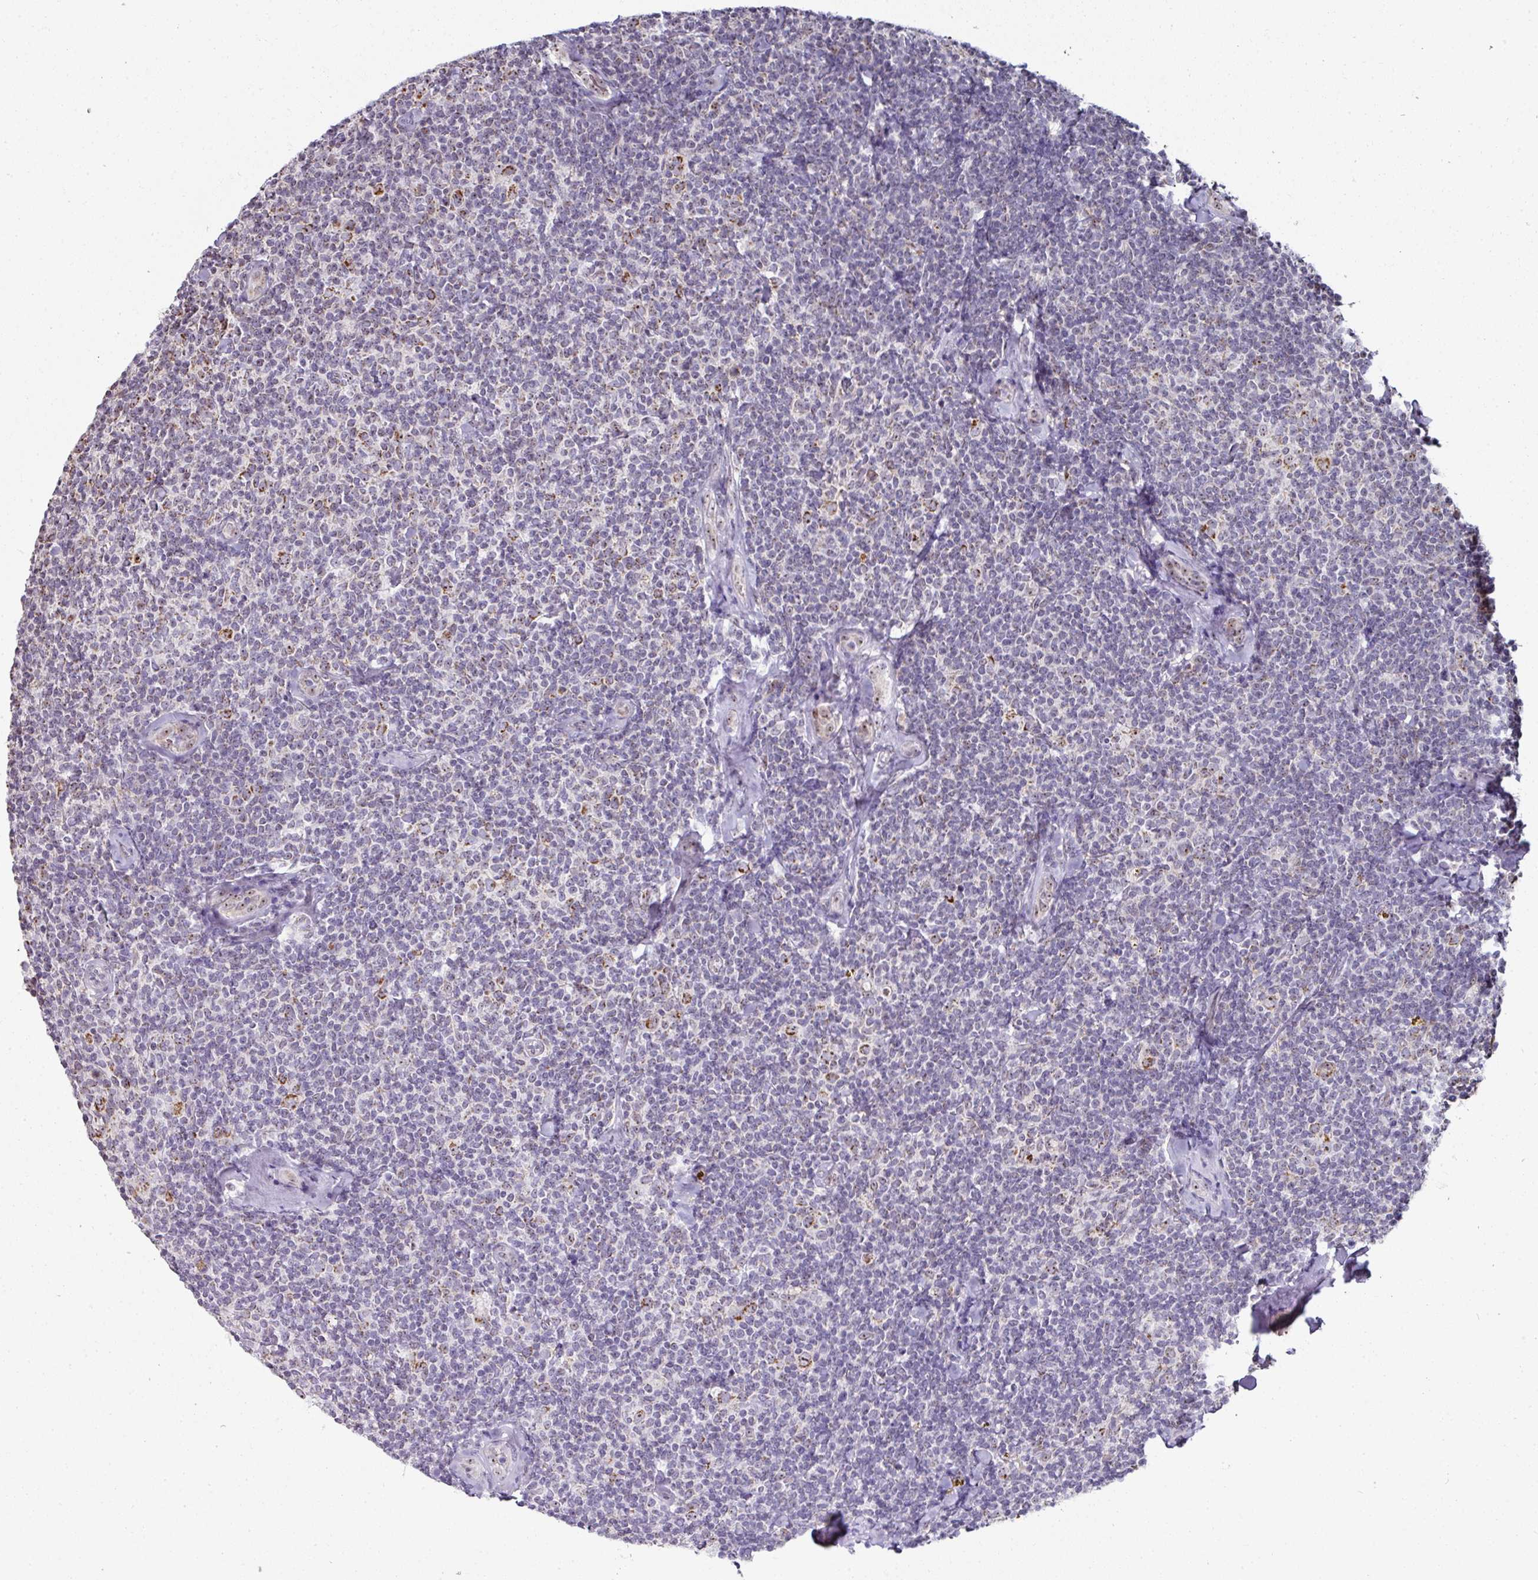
{"staining": {"intensity": "negative", "quantity": "none", "location": "none"}, "tissue": "lymphoma", "cell_type": "Tumor cells", "image_type": "cancer", "snomed": [{"axis": "morphology", "description": "Malignant lymphoma, non-Hodgkin's type, Low grade"}, {"axis": "topography", "description": "Lymph node"}], "caption": "Immunohistochemical staining of human lymphoma demonstrates no significant expression in tumor cells. (Immunohistochemistry, brightfield microscopy, high magnification).", "gene": "NACC2", "patient": {"sex": "female", "age": 56}}